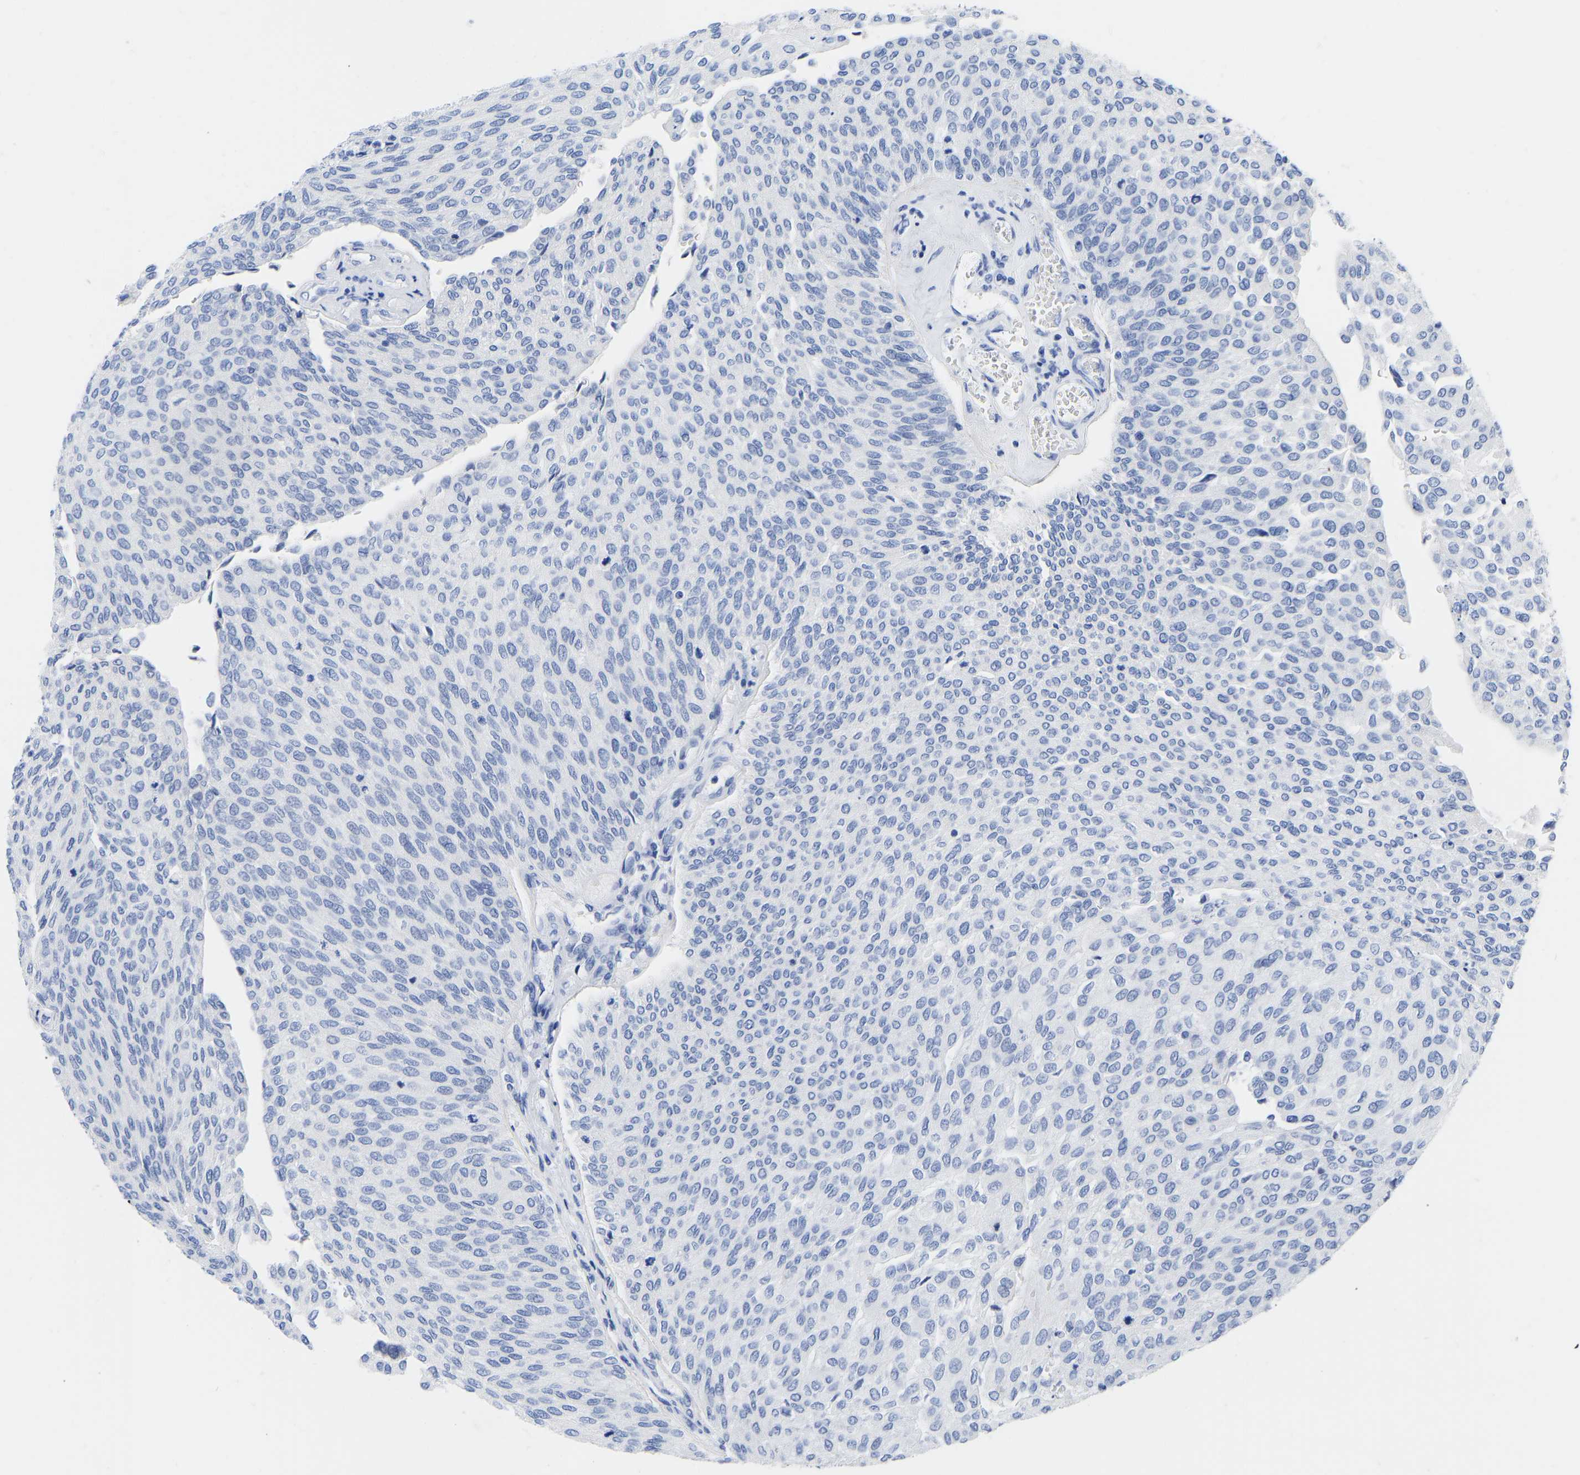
{"staining": {"intensity": "negative", "quantity": "none", "location": "none"}, "tissue": "urothelial cancer", "cell_type": "Tumor cells", "image_type": "cancer", "snomed": [{"axis": "morphology", "description": "Urothelial carcinoma, Low grade"}, {"axis": "topography", "description": "Urinary bladder"}], "caption": "Urothelial cancer was stained to show a protein in brown. There is no significant positivity in tumor cells.", "gene": "GPA33", "patient": {"sex": "female", "age": 79}}